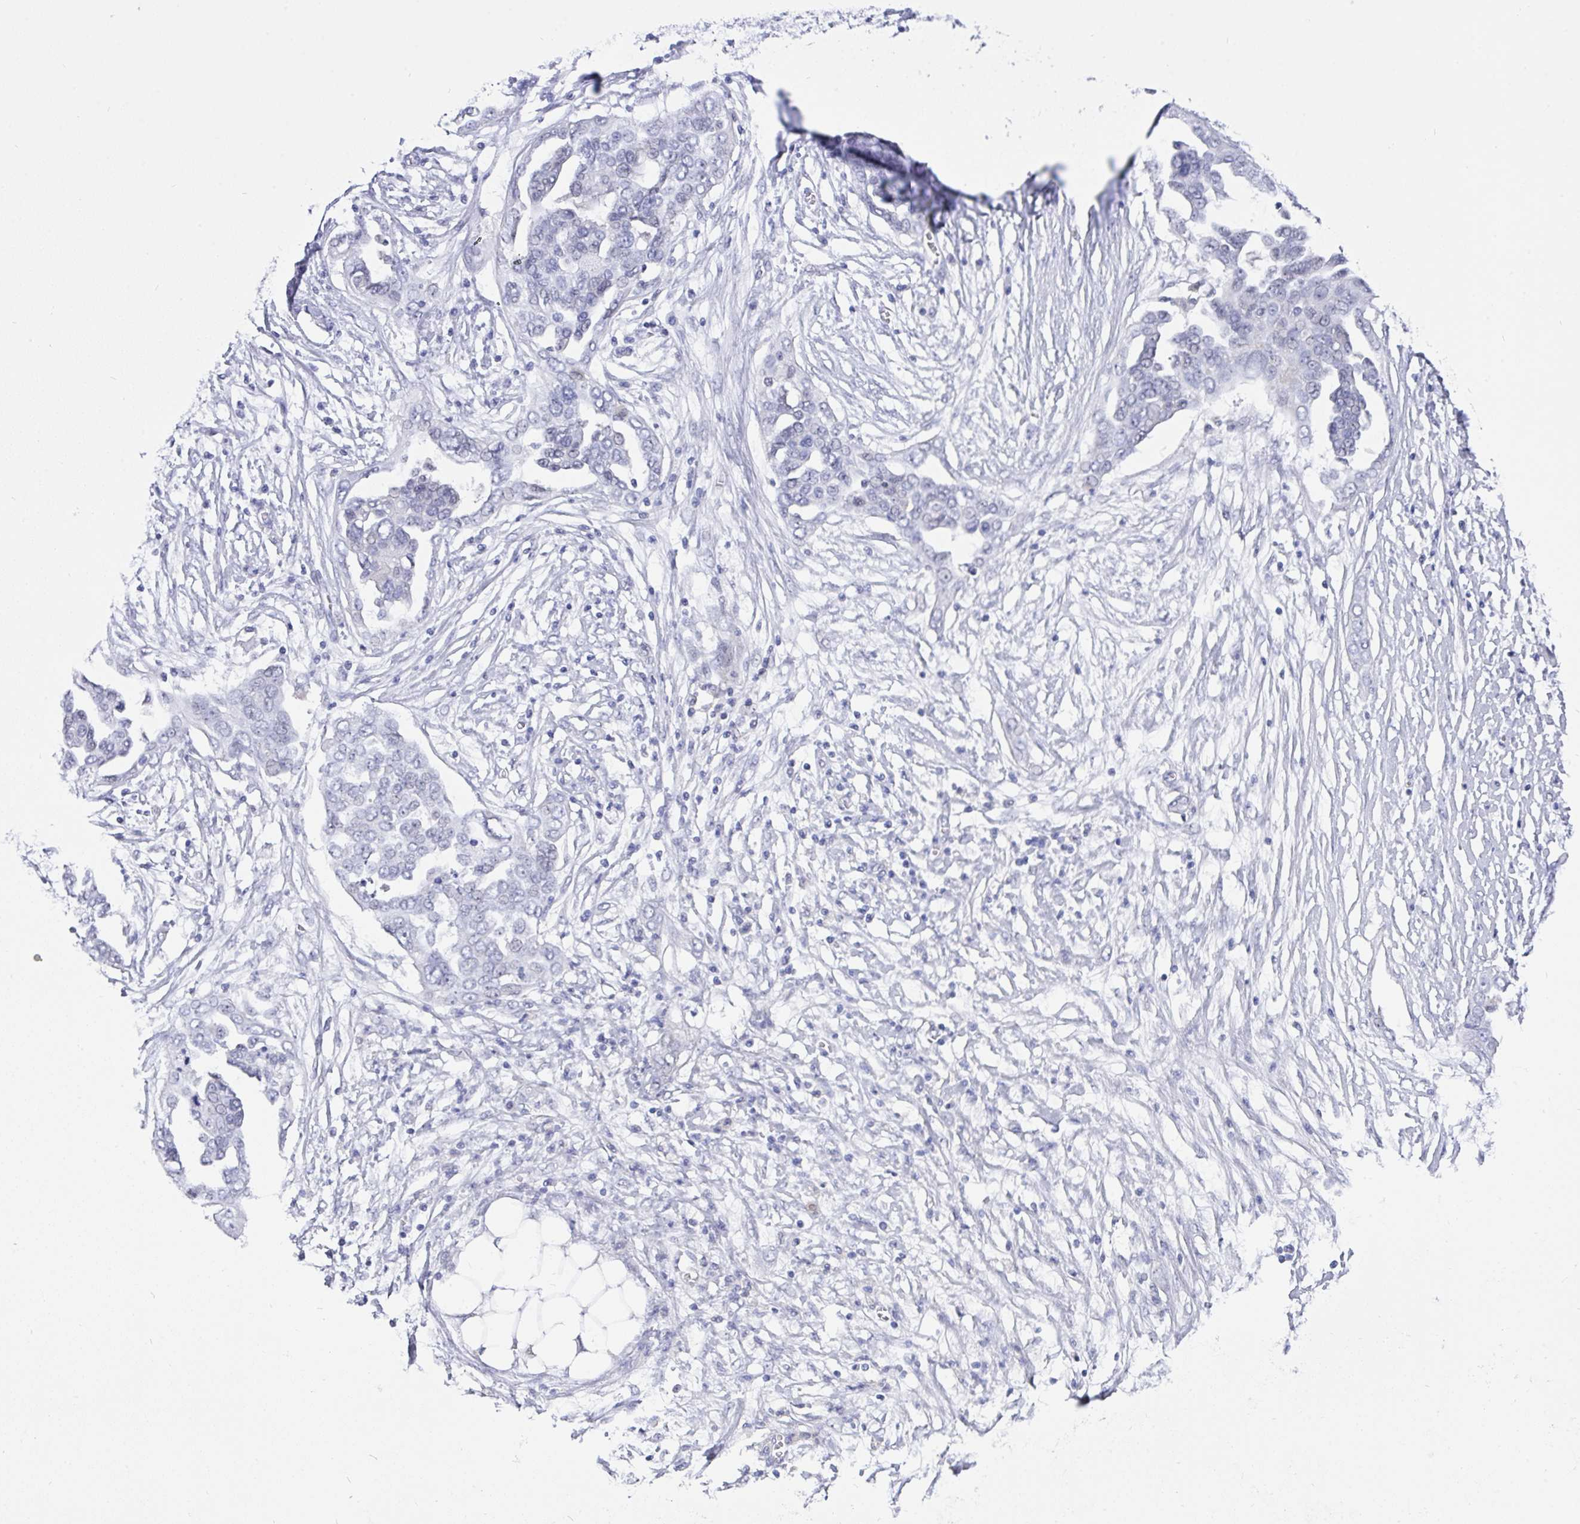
{"staining": {"intensity": "negative", "quantity": "none", "location": "none"}, "tissue": "ovarian cancer", "cell_type": "Tumor cells", "image_type": "cancer", "snomed": [{"axis": "morphology", "description": "Cystadenocarcinoma, serous, NOS"}, {"axis": "topography", "description": "Ovary"}], "caption": "This is a image of immunohistochemistry (IHC) staining of ovarian serous cystadenocarcinoma, which shows no staining in tumor cells. (Brightfield microscopy of DAB (3,3'-diaminobenzidine) immunohistochemistry (IHC) at high magnification).", "gene": "FBXL22", "patient": {"sex": "female", "age": 59}}